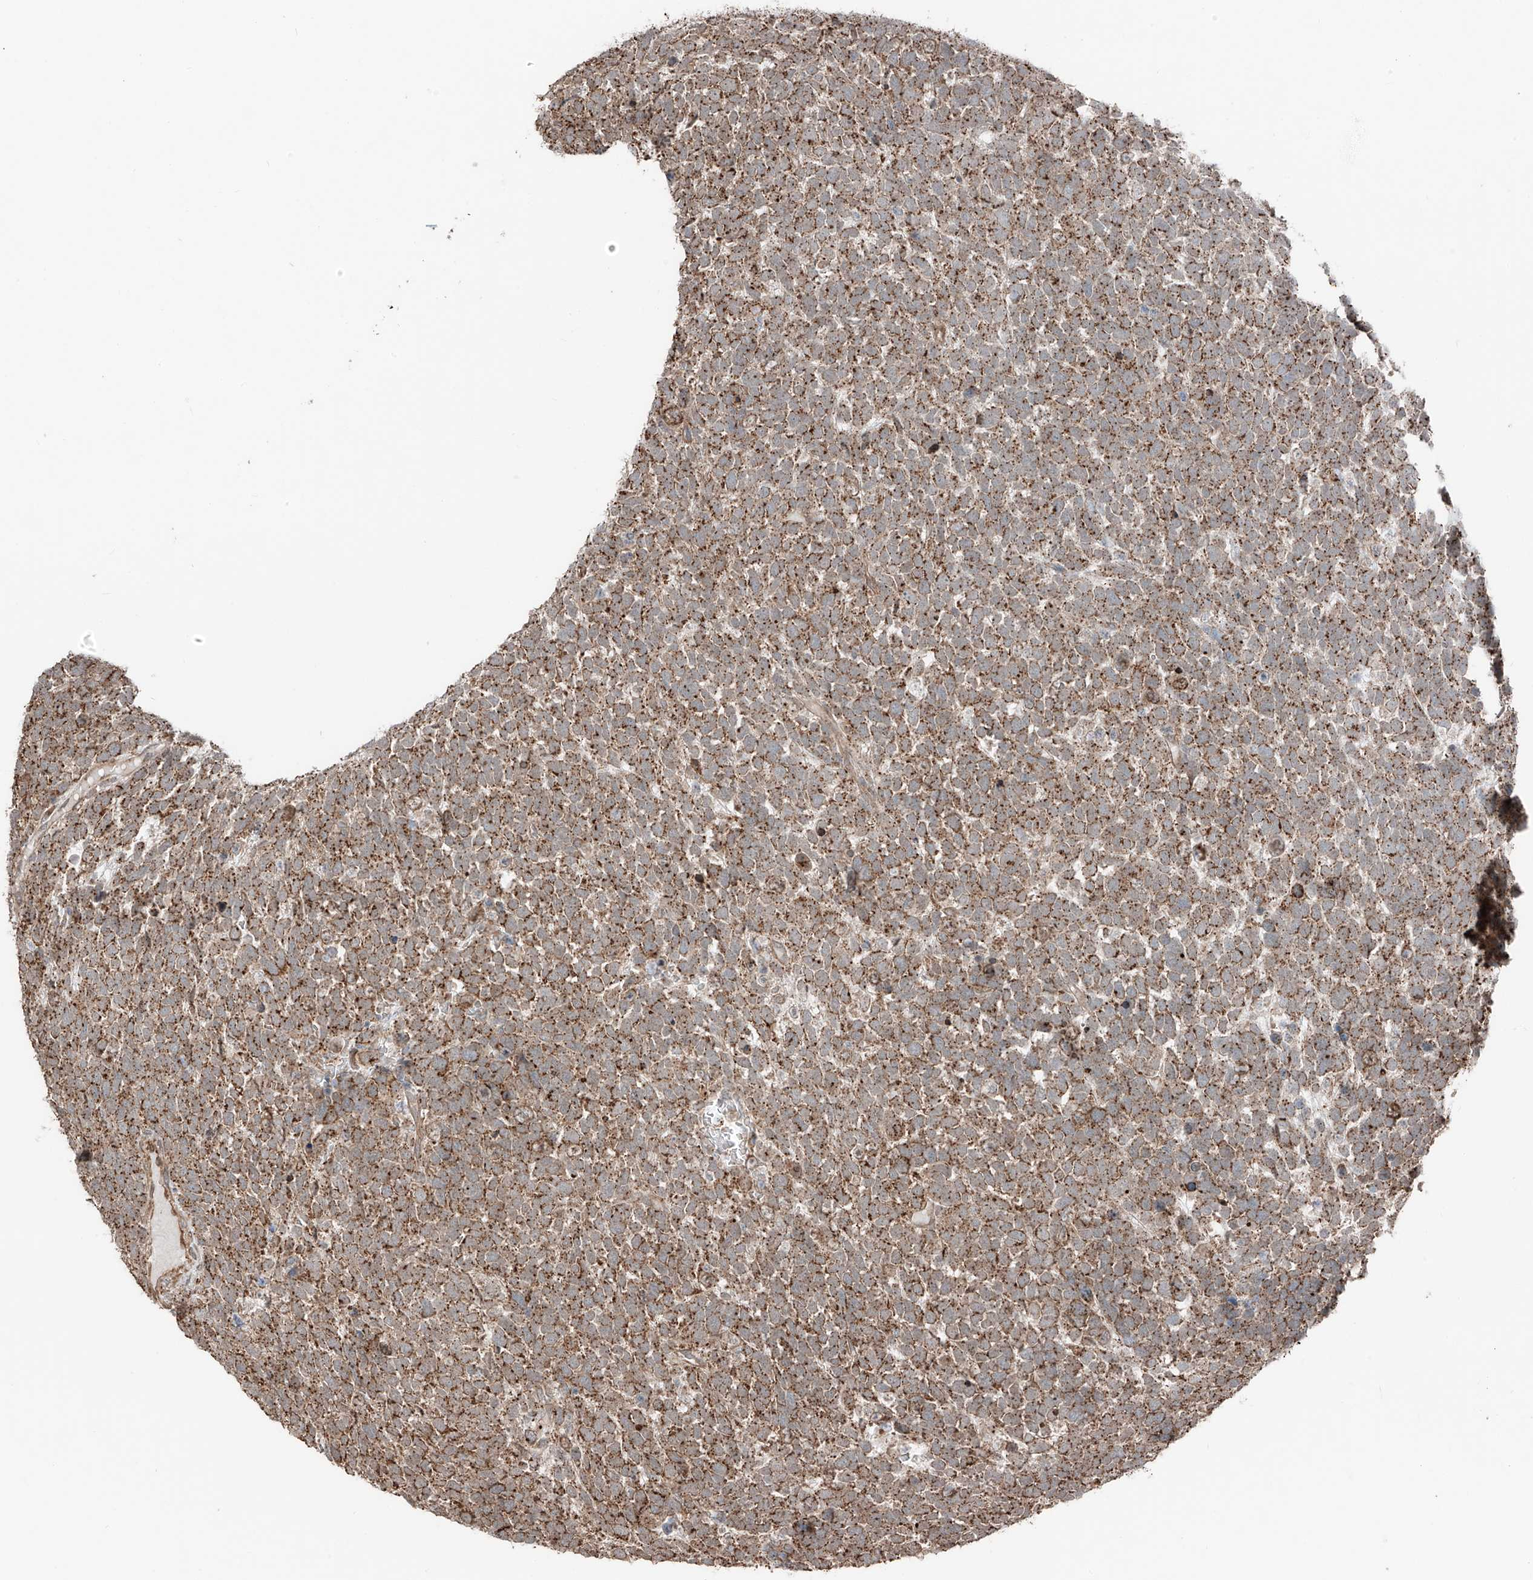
{"staining": {"intensity": "moderate", "quantity": ">75%", "location": "cytoplasmic/membranous"}, "tissue": "urothelial cancer", "cell_type": "Tumor cells", "image_type": "cancer", "snomed": [{"axis": "morphology", "description": "Urothelial carcinoma, High grade"}, {"axis": "topography", "description": "Urinary bladder"}], "caption": "DAB (3,3'-diaminobenzidine) immunohistochemical staining of human urothelial cancer demonstrates moderate cytoplasmic/membranous protein staining in about >75% of tumor cells. (DAB (3,3'-diaminobenzidine) IHC, brown staining for protein, blue staining for nuclei).", "gene": "CEP162", "patient": {"sex": "female", "age": 82}}